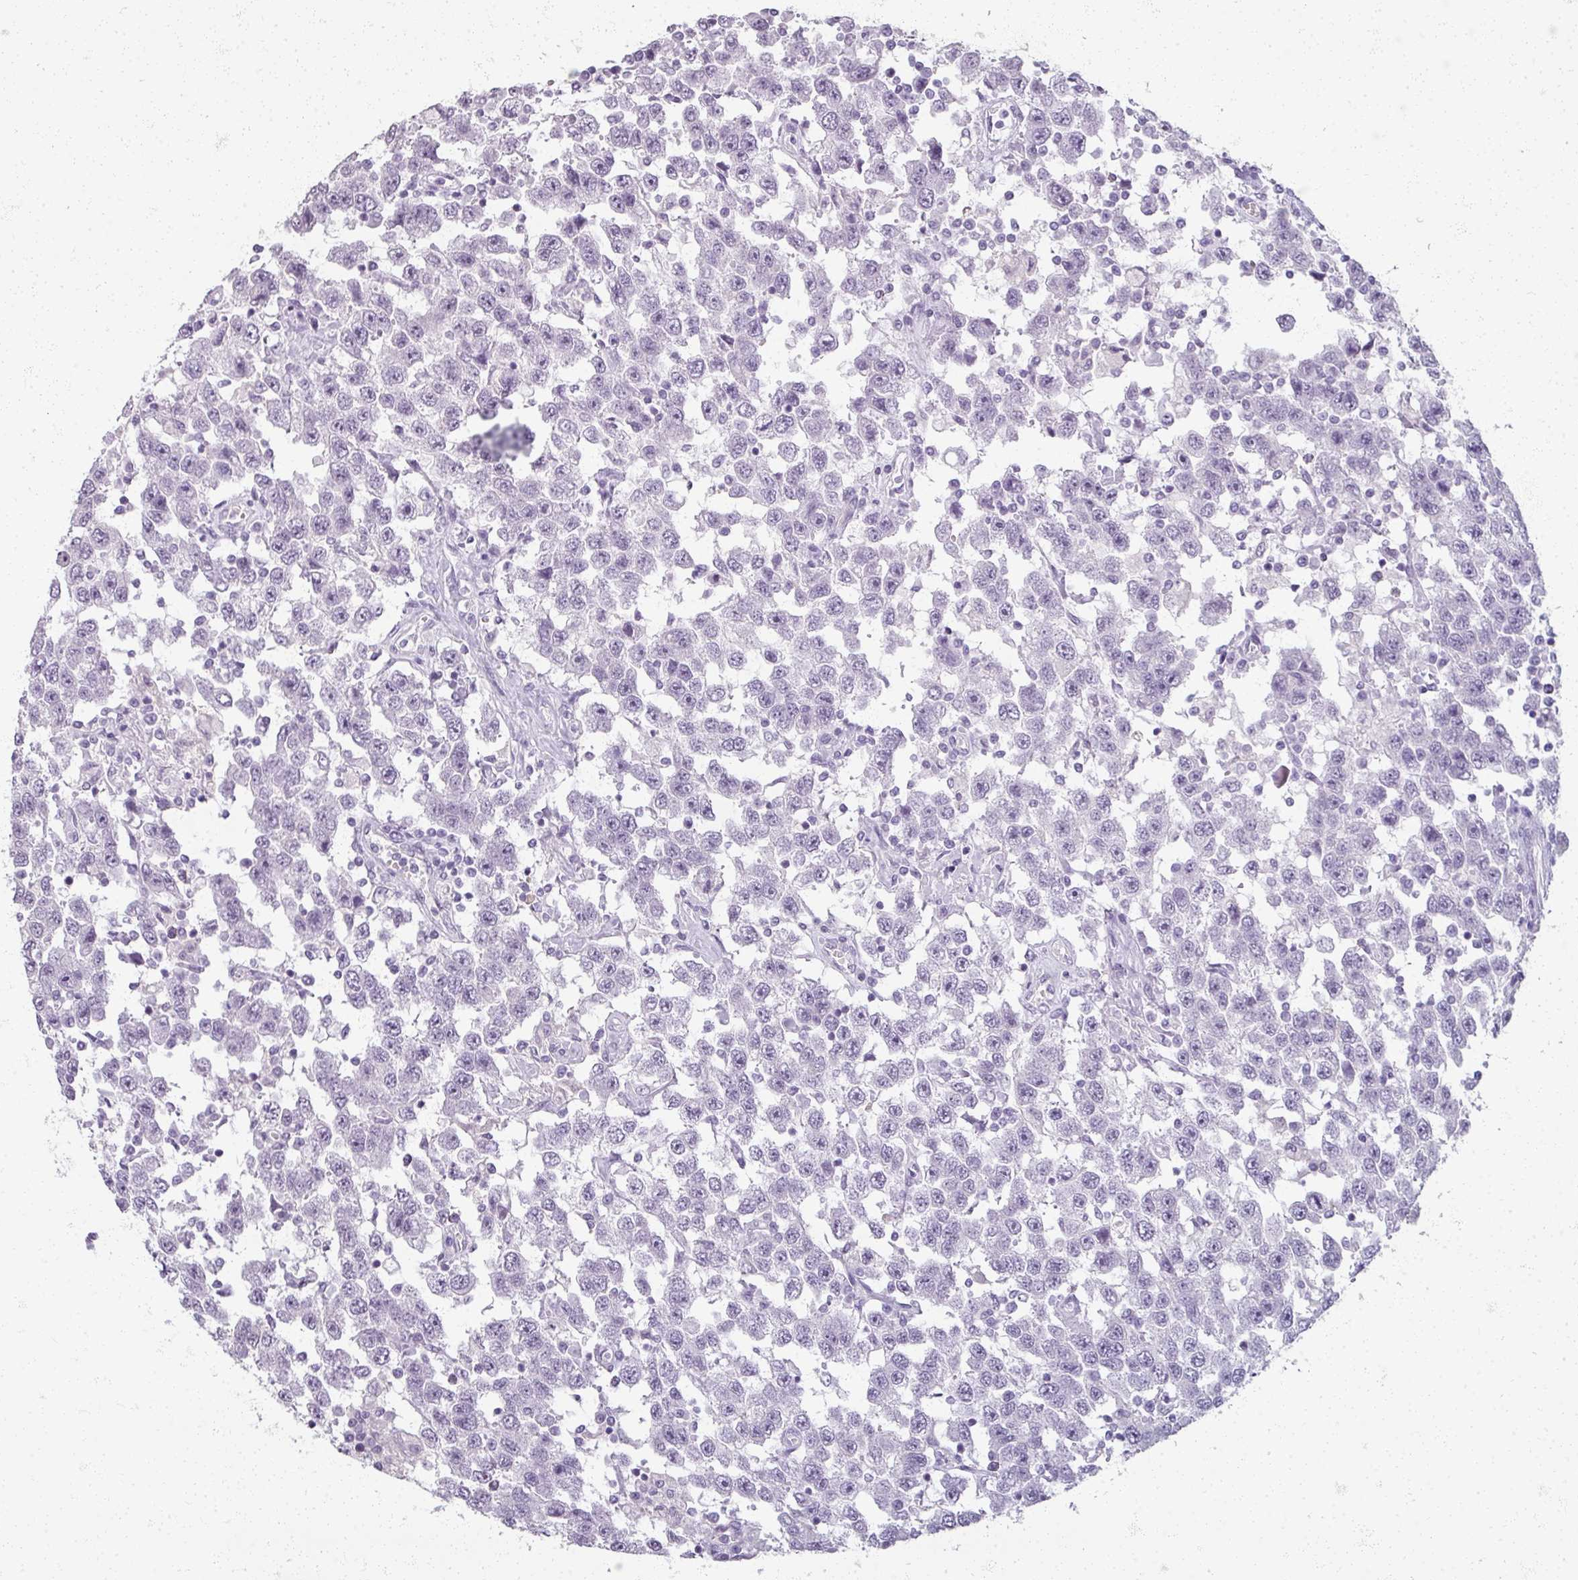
{"staining": {"intensity": "negative", "quantity": "none", "location": "none"}, "tissue": "testis cancer", "cell_type": "Tumor cells", "image_type": "cancer", "snomed": [{"axis": "morphology", "description": "Seminoma, NOS"}, {"axis": "topography", "description": "Testis"}], "caption": "An immunohistochemistry photomicrograph of testis cancer (seminoma) is shown. There is no staining in tumor cells of testis cancer (seminoma).", "gene": "RFPL2", "patient": {"sex": "male", "age": 41}}